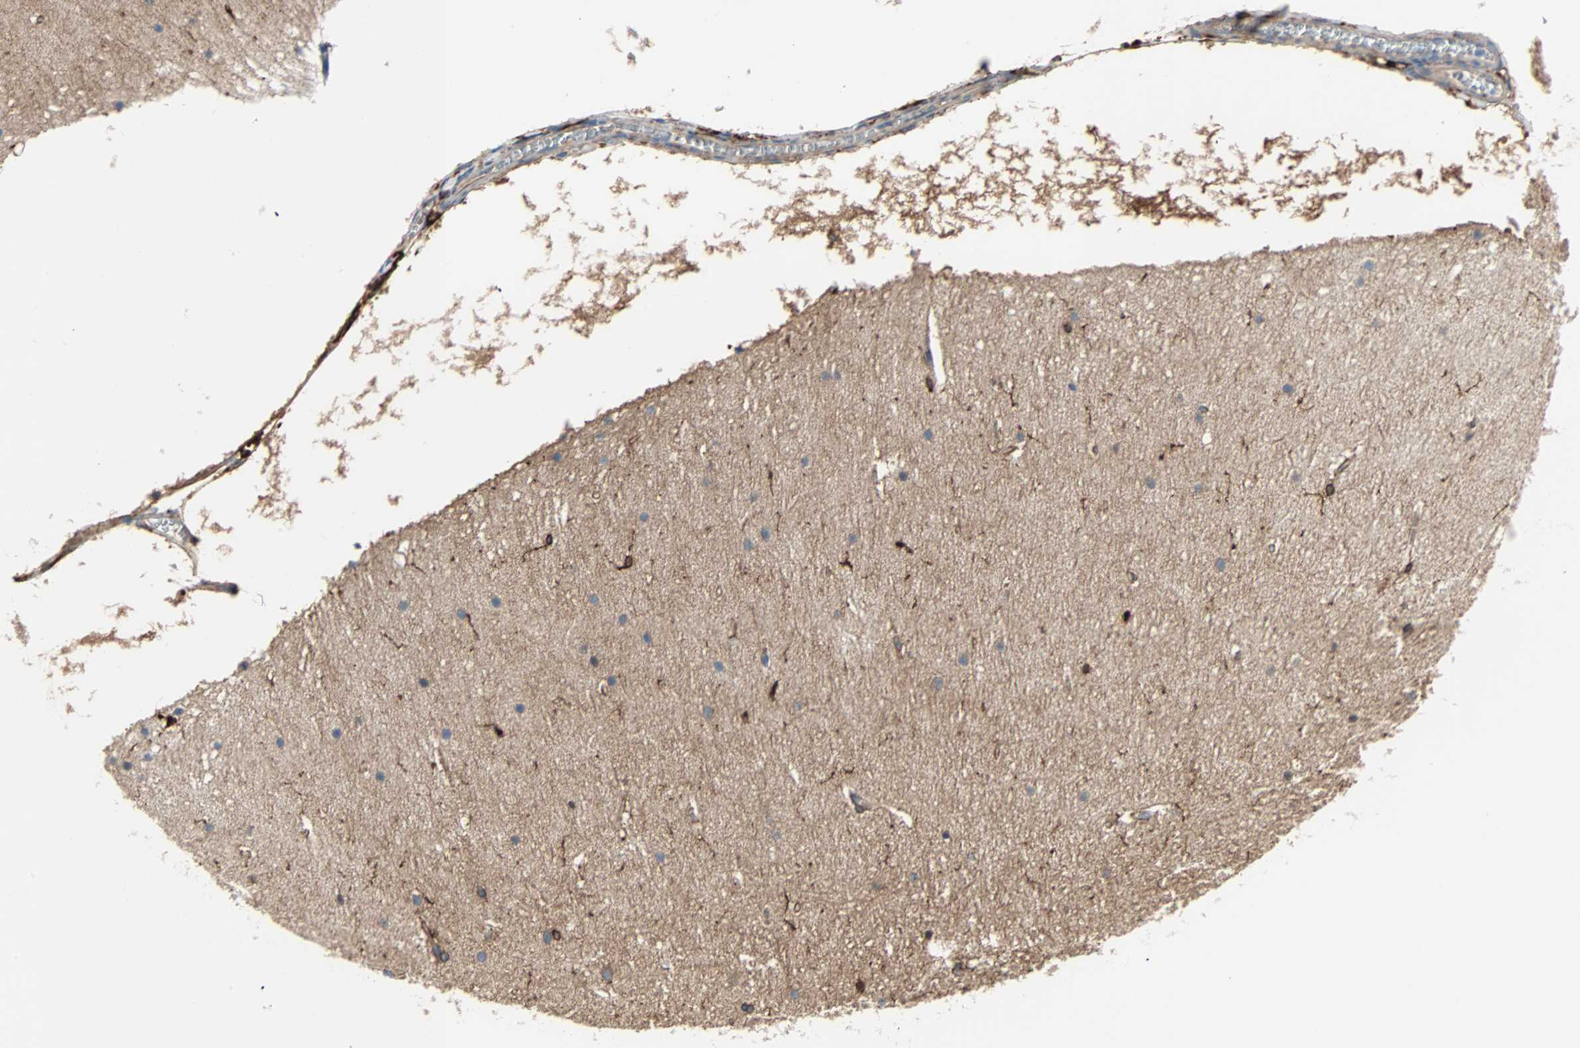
{"staining": {"intensity": "negative", "quantity": "none", "location": "none"}, "tissue": "cerebellum", "cell_type": "Cells in granular layer", "image_type": "normal", "snomed": [{"axis": "morphology", "description": "Normal tissue, NOS"}, {"axis": "topography", "description": "Cerebellum"}], "caption": "DAB (3,3'-diaminobenzidine) immunohistochemical staining of unremarkable cerebellum demonstrates no significant expression in cells in granular layer. (Immunohistochemistry, brightfield microscopy, high magnification).", "gene": "EPB41L2", "patient": {"sex": "female", "age": 19}}